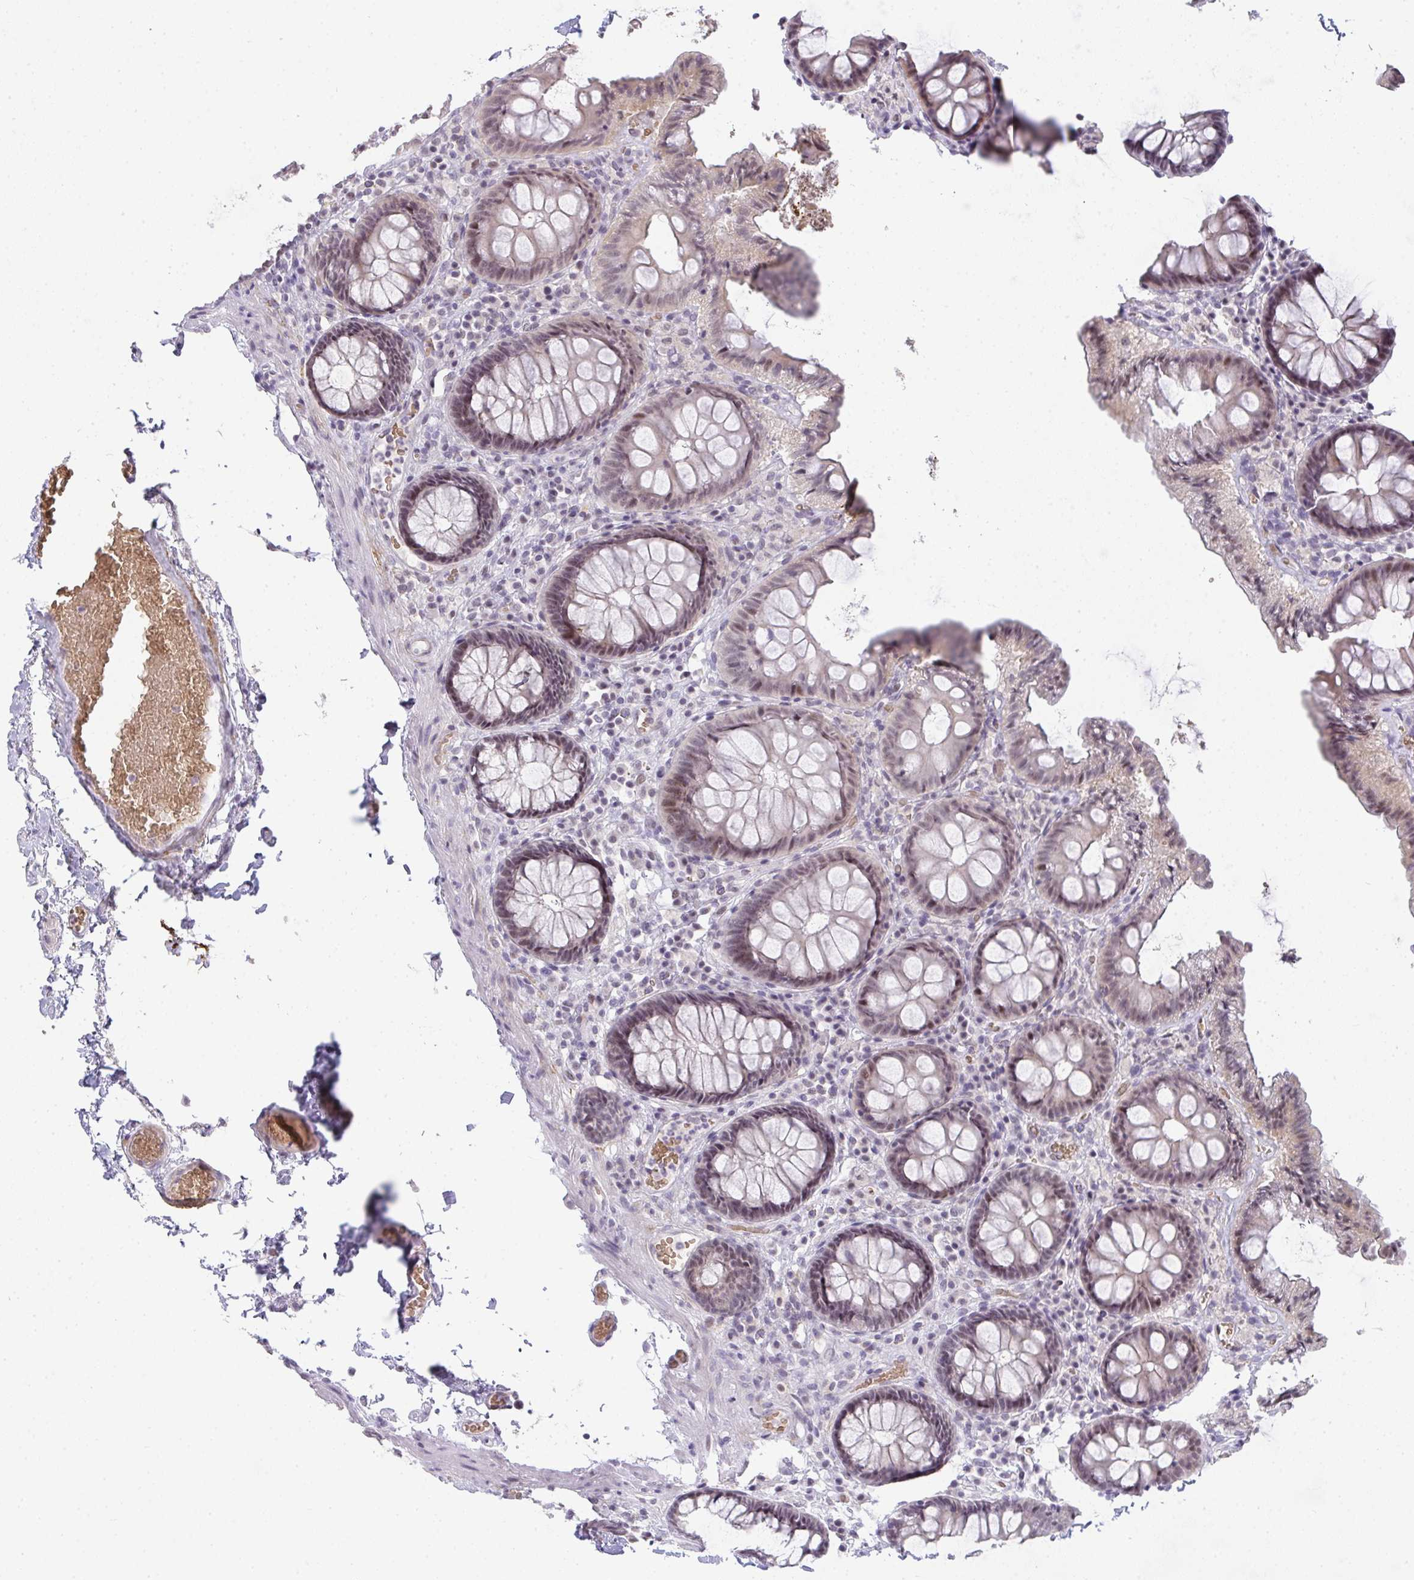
{"staining": {"intensity": "moderate", "quantity": "<25%", "location": "cytoplasmic/membranous"}, "tissue": "colon", "cell_type": "Endothelial cells", "image_type": "normal", "snomed": [{"axis": "morphology", "description": "Normal tissue, NOS"}, {"axis": "topography", "description": "Colon"}, {"axis": "topography", "description": "Peripheral nerve tissue"}], "caption": "Unremarkable colon reveals moderate cytoplasmic/membranous staining in about <25% of endothelial cells.", "gene": "TNMD", "patient": {"sex": "male", "age": 84}}